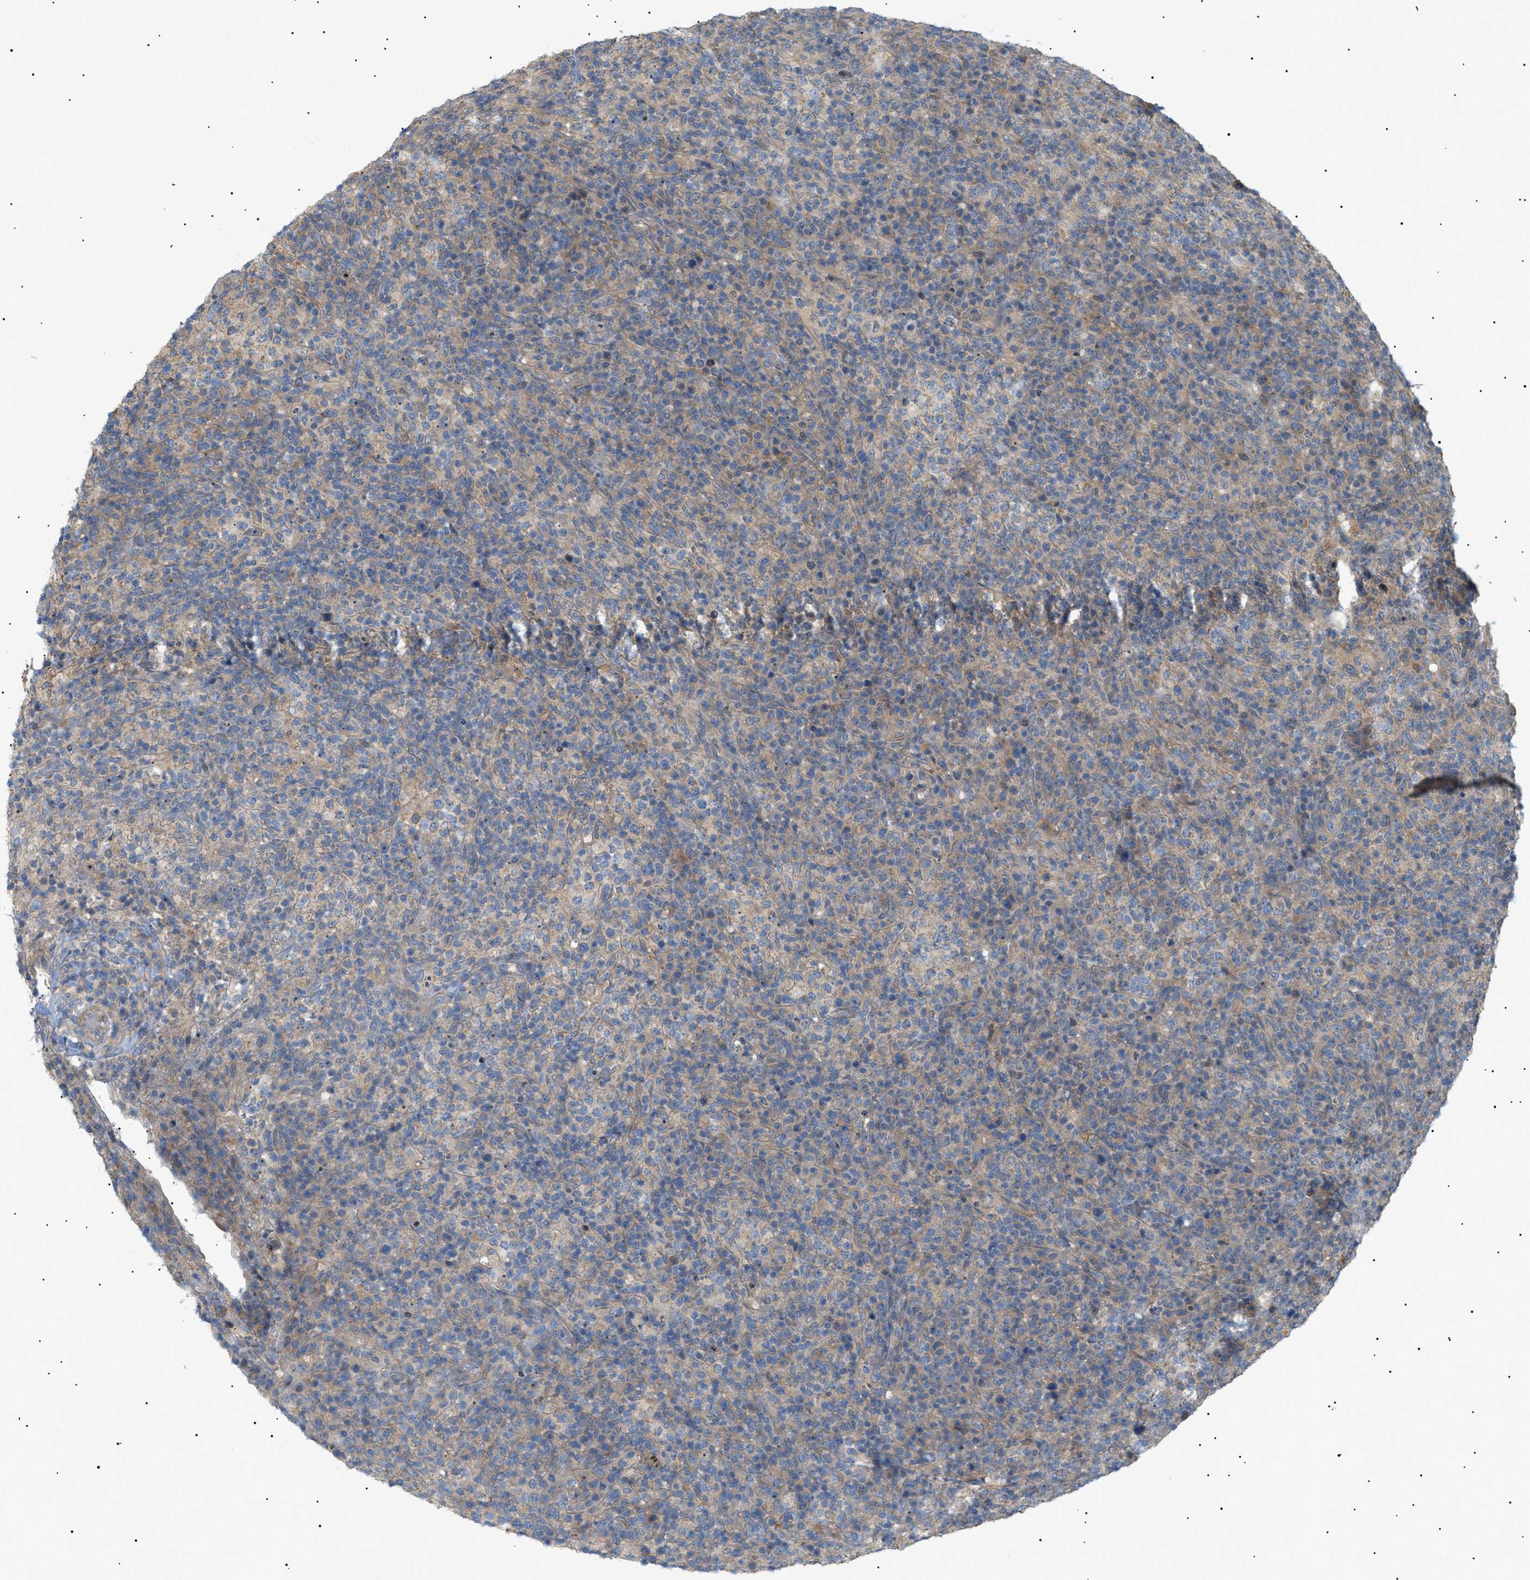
{"staining": {"intensity": "weak", "quantity": "<25%", "location": "cytoplasmic/membranous"}, "tissue": "lymphoma", "cell_type": "Tumor cells", "image_type": "cancer", "snomed": [{"axis": "morphology", "description": "Malignant lymphoma, non-Hodgkin's type, High grade"}, {"axis": "topography", "description": "Lymph node"}], "caption": "Immunohistochemistry (IHC) image of high-grade malignant lymphoma, non-Hodgkin's type stained for a protein (brown), which shows no positivity in tumor cells.", "gene": "IRS2", "patient": {"sex": "female", "age": 76}}